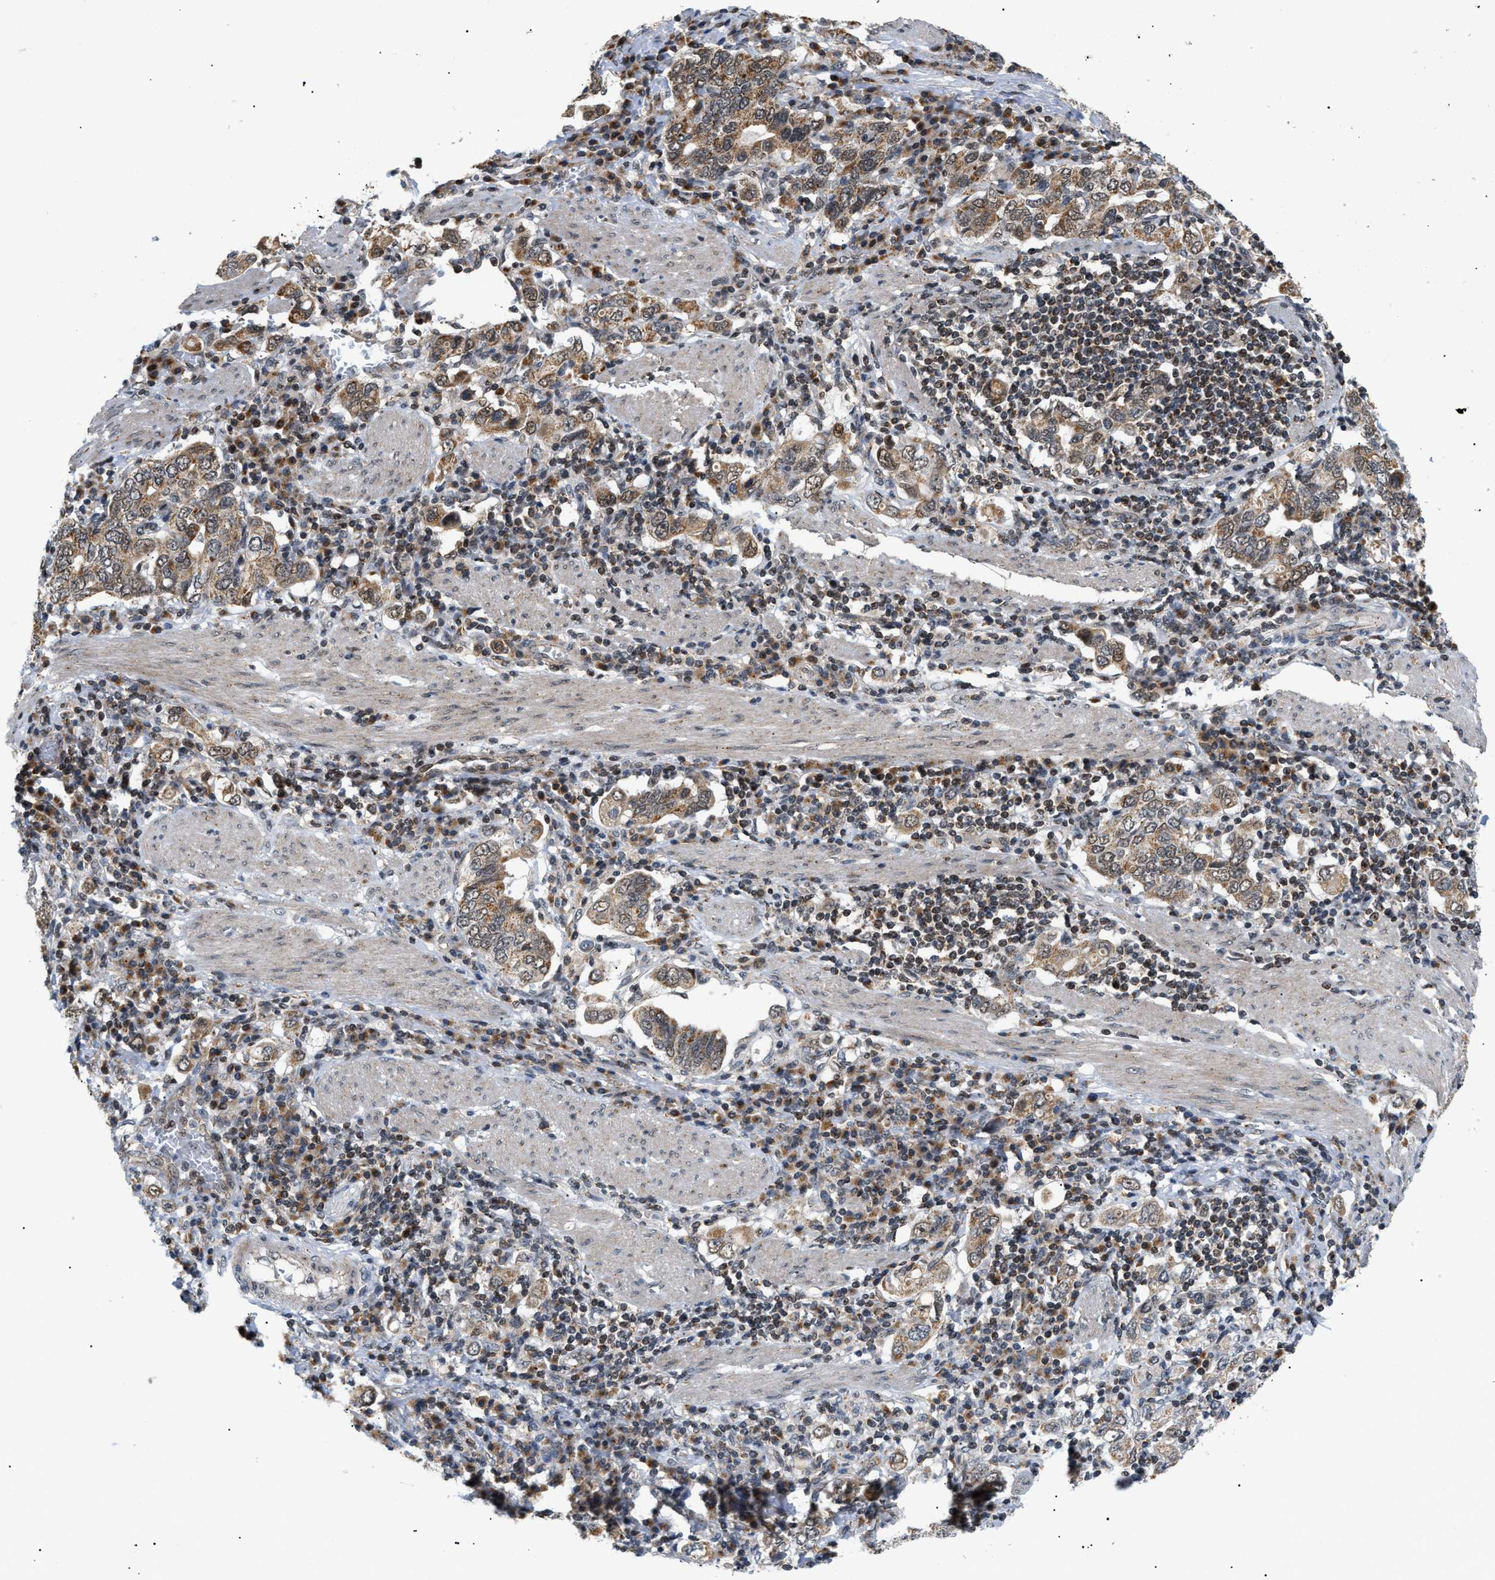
{"staining": {"intensity": "moderate", "quantity": ">75%", "location": "cytoplasmic/membranous"}, "tissue": "stomach cancer", "cell_type": "Tumor cells", "image_type": "cancer", "snomed": [{"axis": "morphology", "description": "Adenocarcinoma, NOS"}, {"axis": "topography", "description": "Stomach, upper"}], "caption": "Immunohistochemical staining of human stomach cancer (adenocarcinoma) demonstrates medium levels of moderate cytoplasmic/membranous protein expression in about >75% of tumor cells.", "gene": "ZBTB11", "patient": {"sex": "male", "age": 62}}